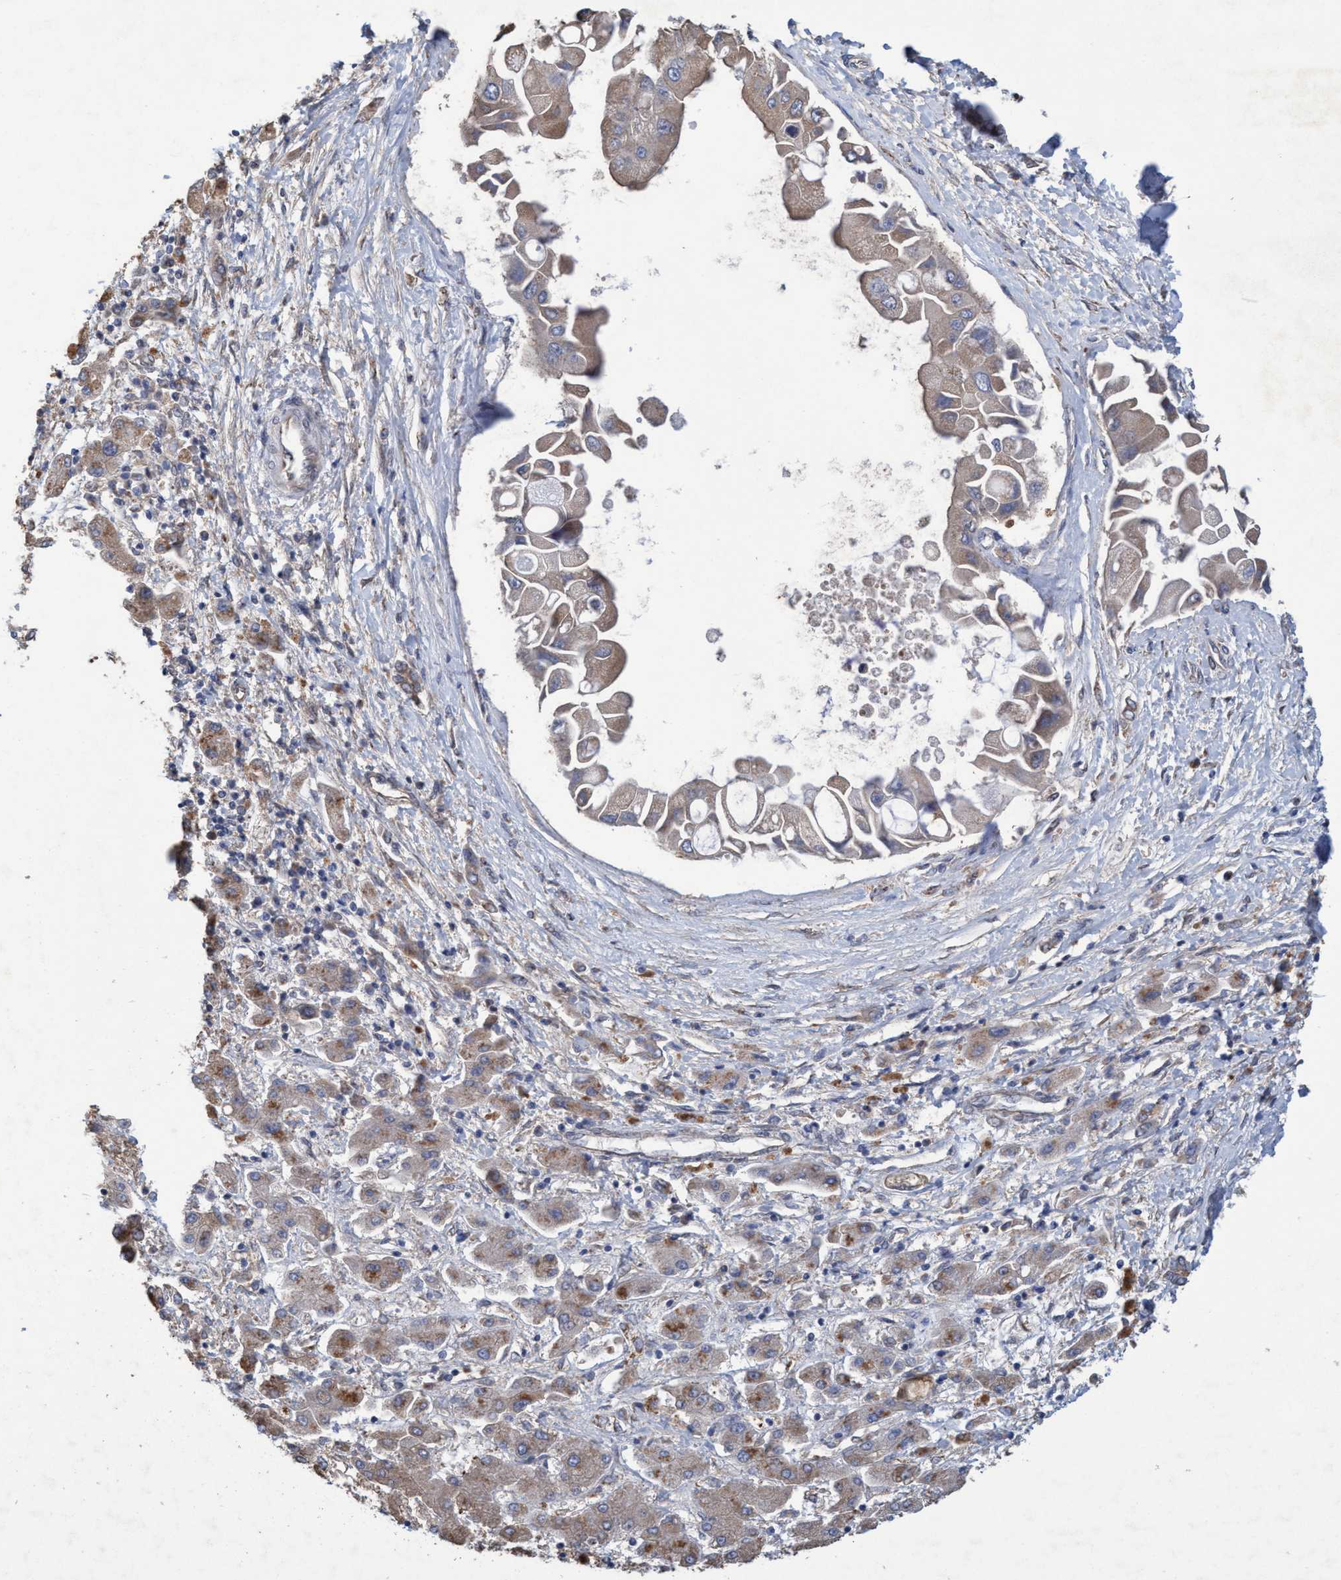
{"staining": {"intensity": "weak", "quantity": ">75%", "location": "cytoplasmic/membranous"}, "tissue": "liver cancer", "cell_type": "Tumor cells", "image_type": "cancer", "snomed": [{"axis": "morphology", "description": "Cholangiocarcinoma"}, {"axis": "topography", "description": "Liver"}], "caption": "Protein expression analysis of liver cholangiocarcinoma shows weak cytoplasmic/membranous staining in approximately >75% of tumor cells. The protein of interest is stained brown, and the nuclei are stained in blue (DAB IHC with brightfield microscopy, high magnification).", "gene": "BICD2", "patient": {"sex": "male", "age": 50}}